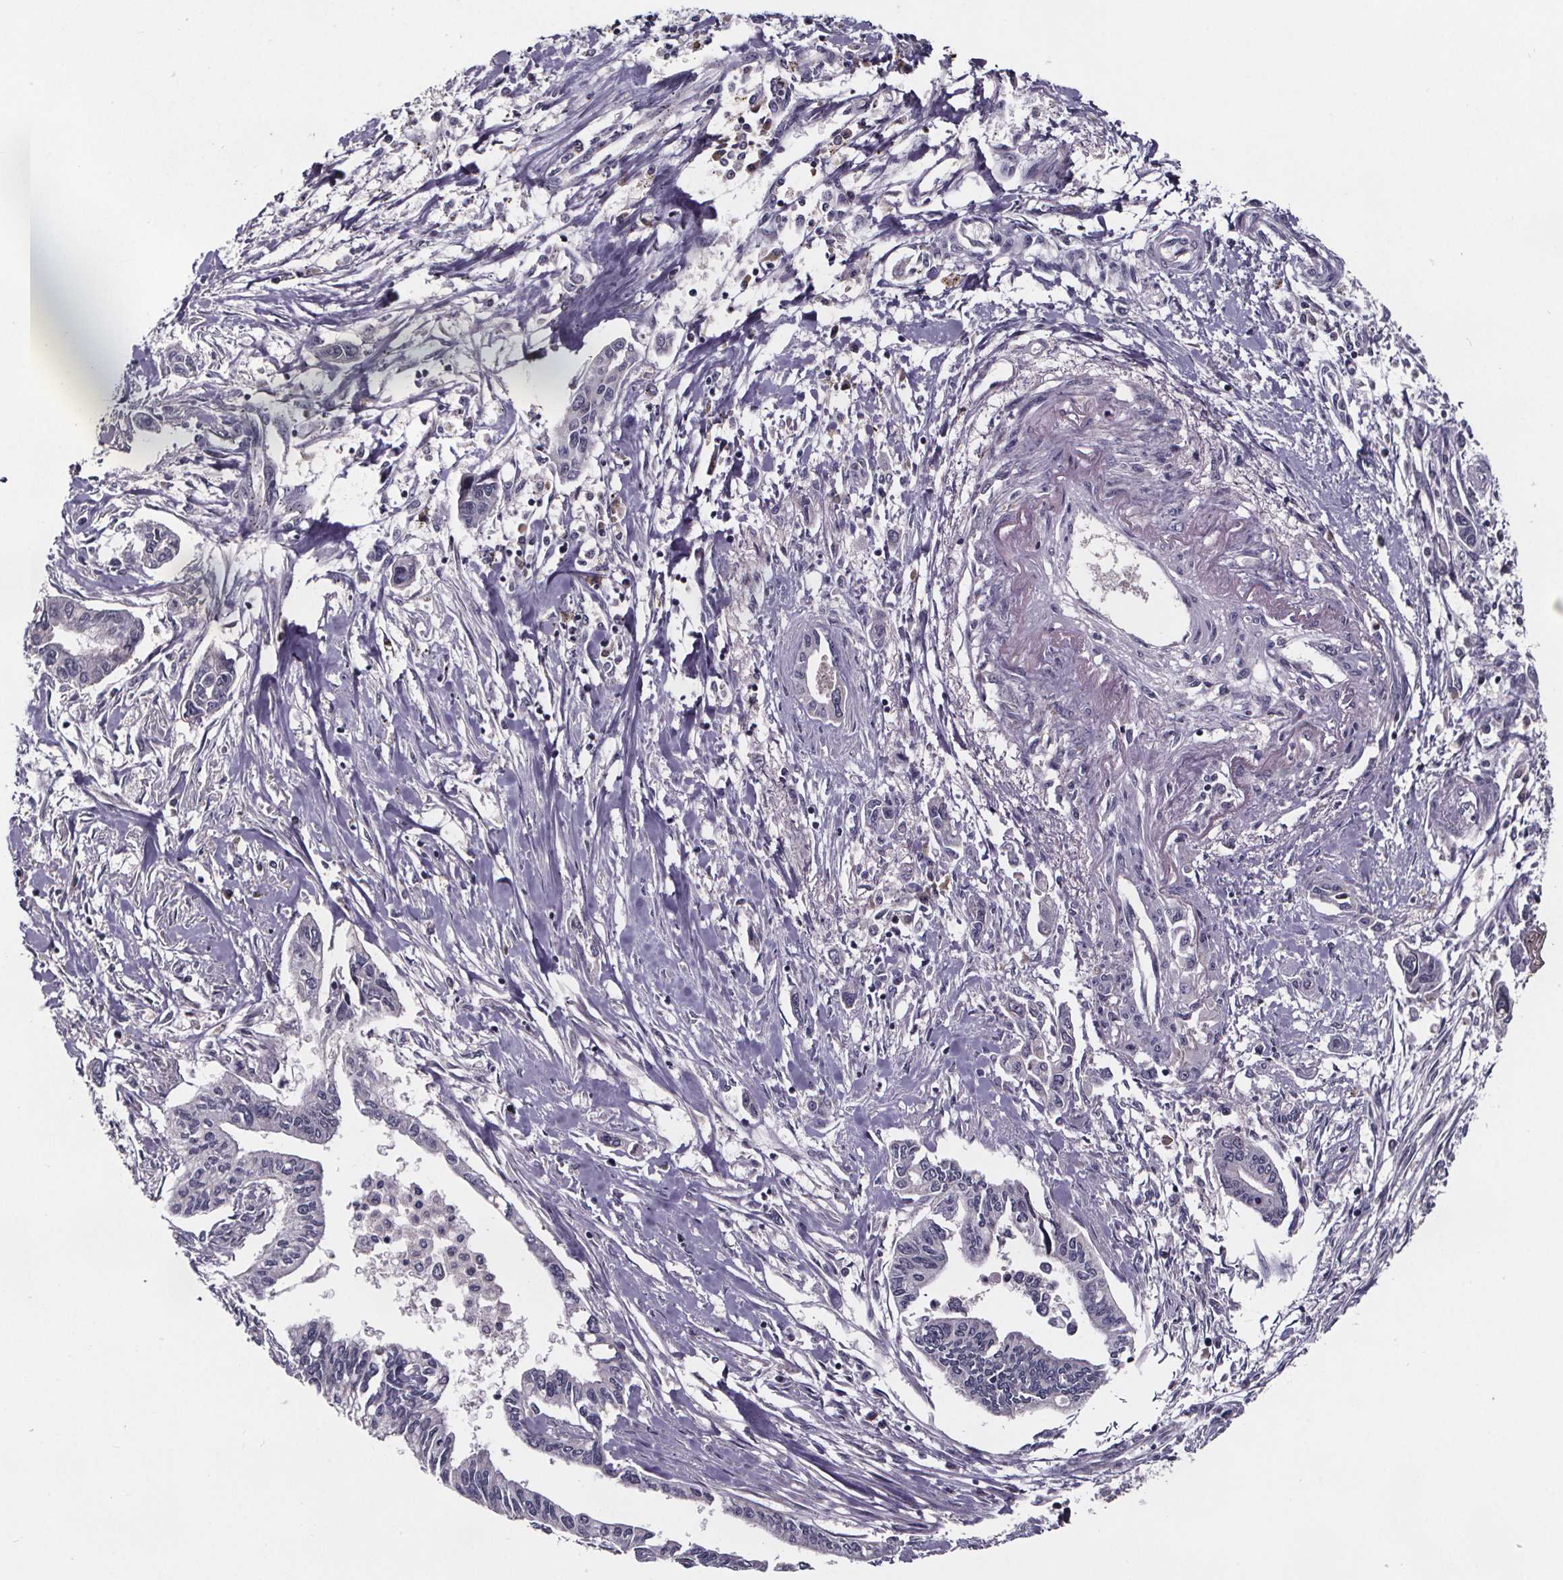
{"staining": {"intensity": "negative", "quantity": "none", "location": "none"}, "tissue": "pancreatic cancer", "cell_type": "Tumor cells", "image_type": "cancer", "snomed": [{"axis": "morphology", "description": "Adenocarcinoma, NOS"}, {"axis": "topography", "description": "Pancreas"}], "caption": "Immunohistochemistry (IHC) histopathology image of human pancreatic adenocarcinoma stained for a protein (brown), which exhibits no expression in tumor cells. (DAB immunohistochemistry, high magnification).", "gene": "NPHP4", "patient": {"sex": "male", "age": 60}}